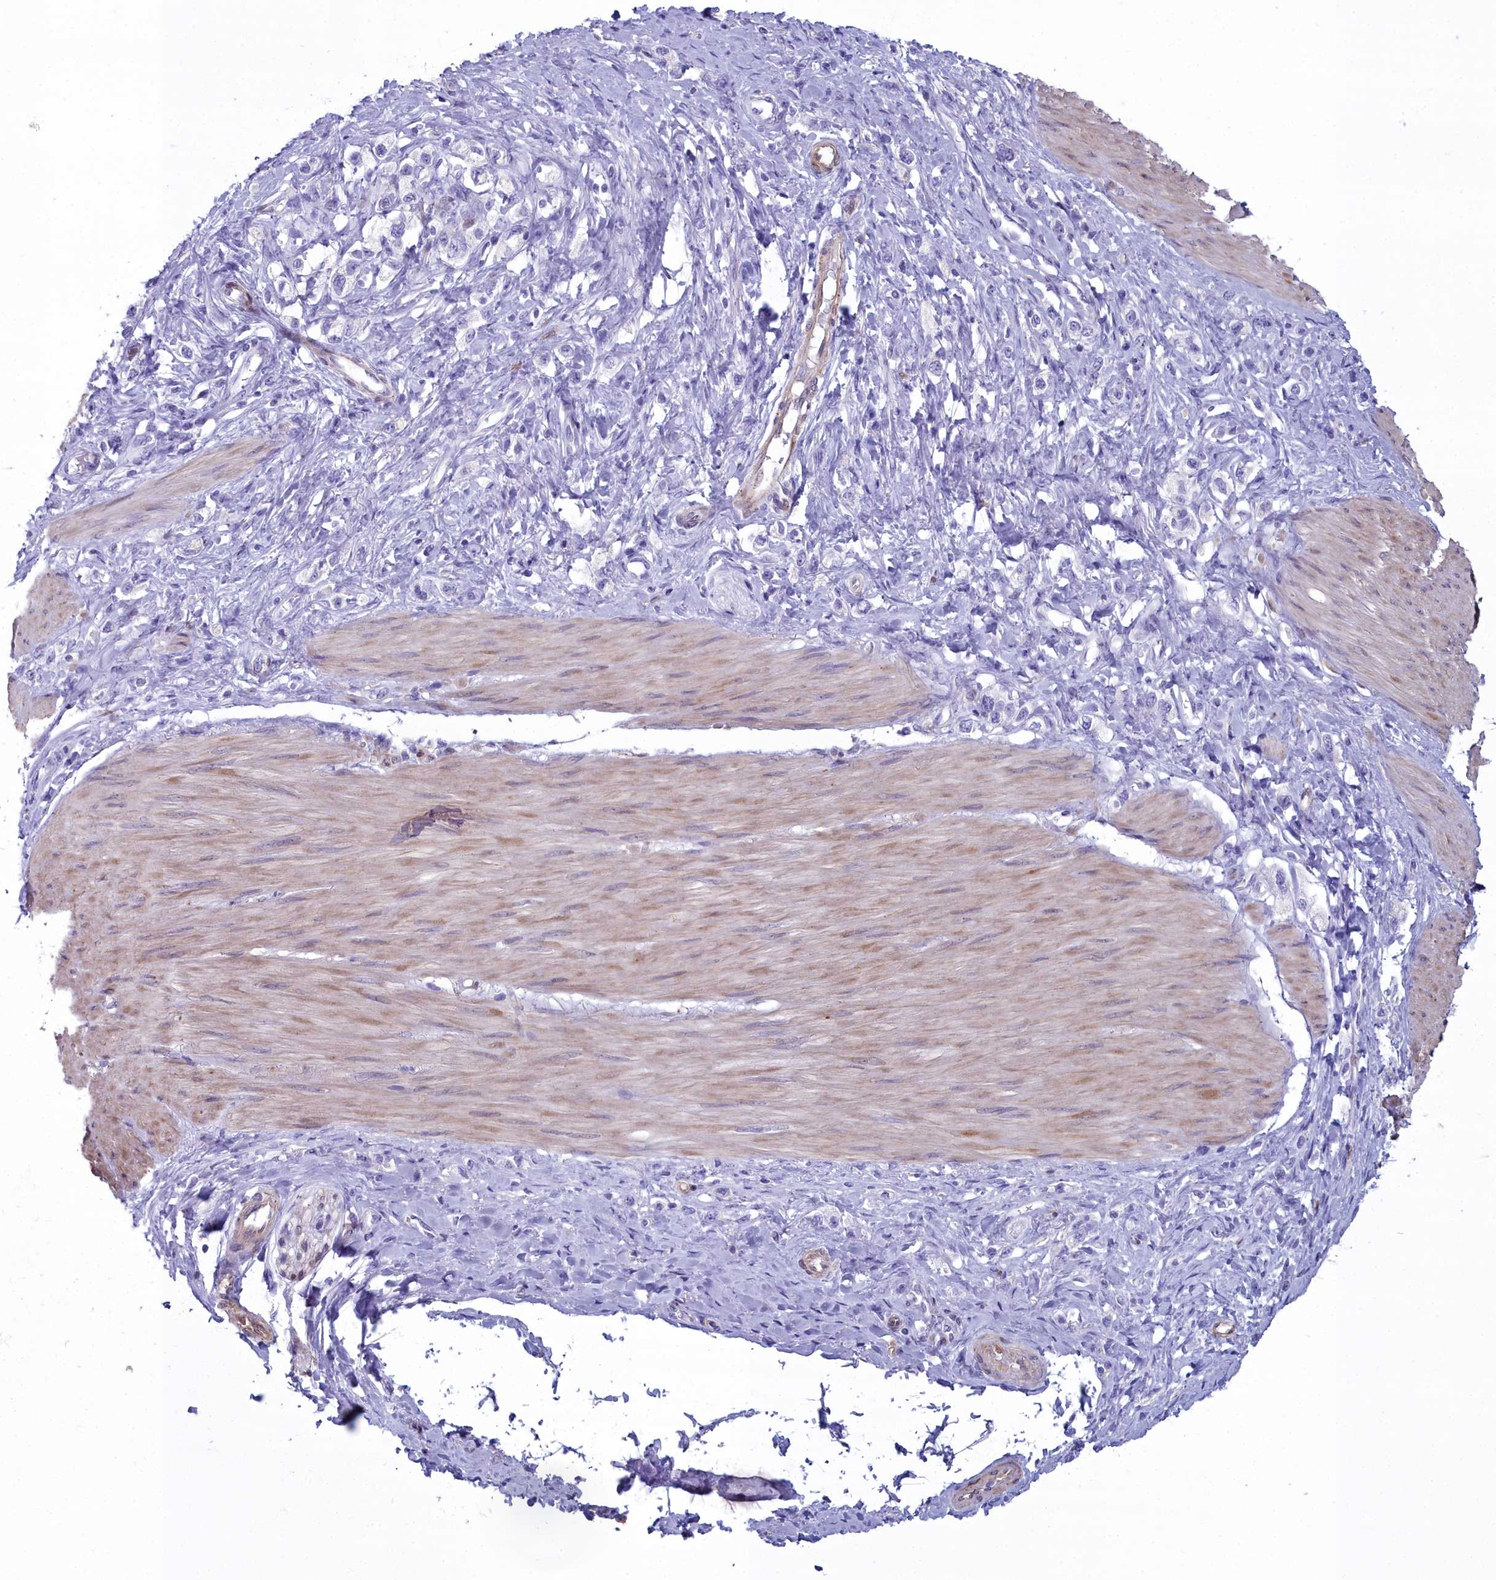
{"staining": {"intensity": "negative", "quantity": "none", "location": "none"}, "tissue": "stomach cancer", "cell_type": "Tumor cells", "image_type": "cancer", "snomed": [{"axis": "morphology", "description": "Adenocarcinoma, NOS"}, {"axis": "topography", "description": "Stomach"}], "caption": "A photomicrograph of adenocarcinoma (stomach) stained for a protein demonstrates no brown staining in tumor cells.", "gene": "PPP1R14A", "patient": {"sex": "female", "age": 65}}